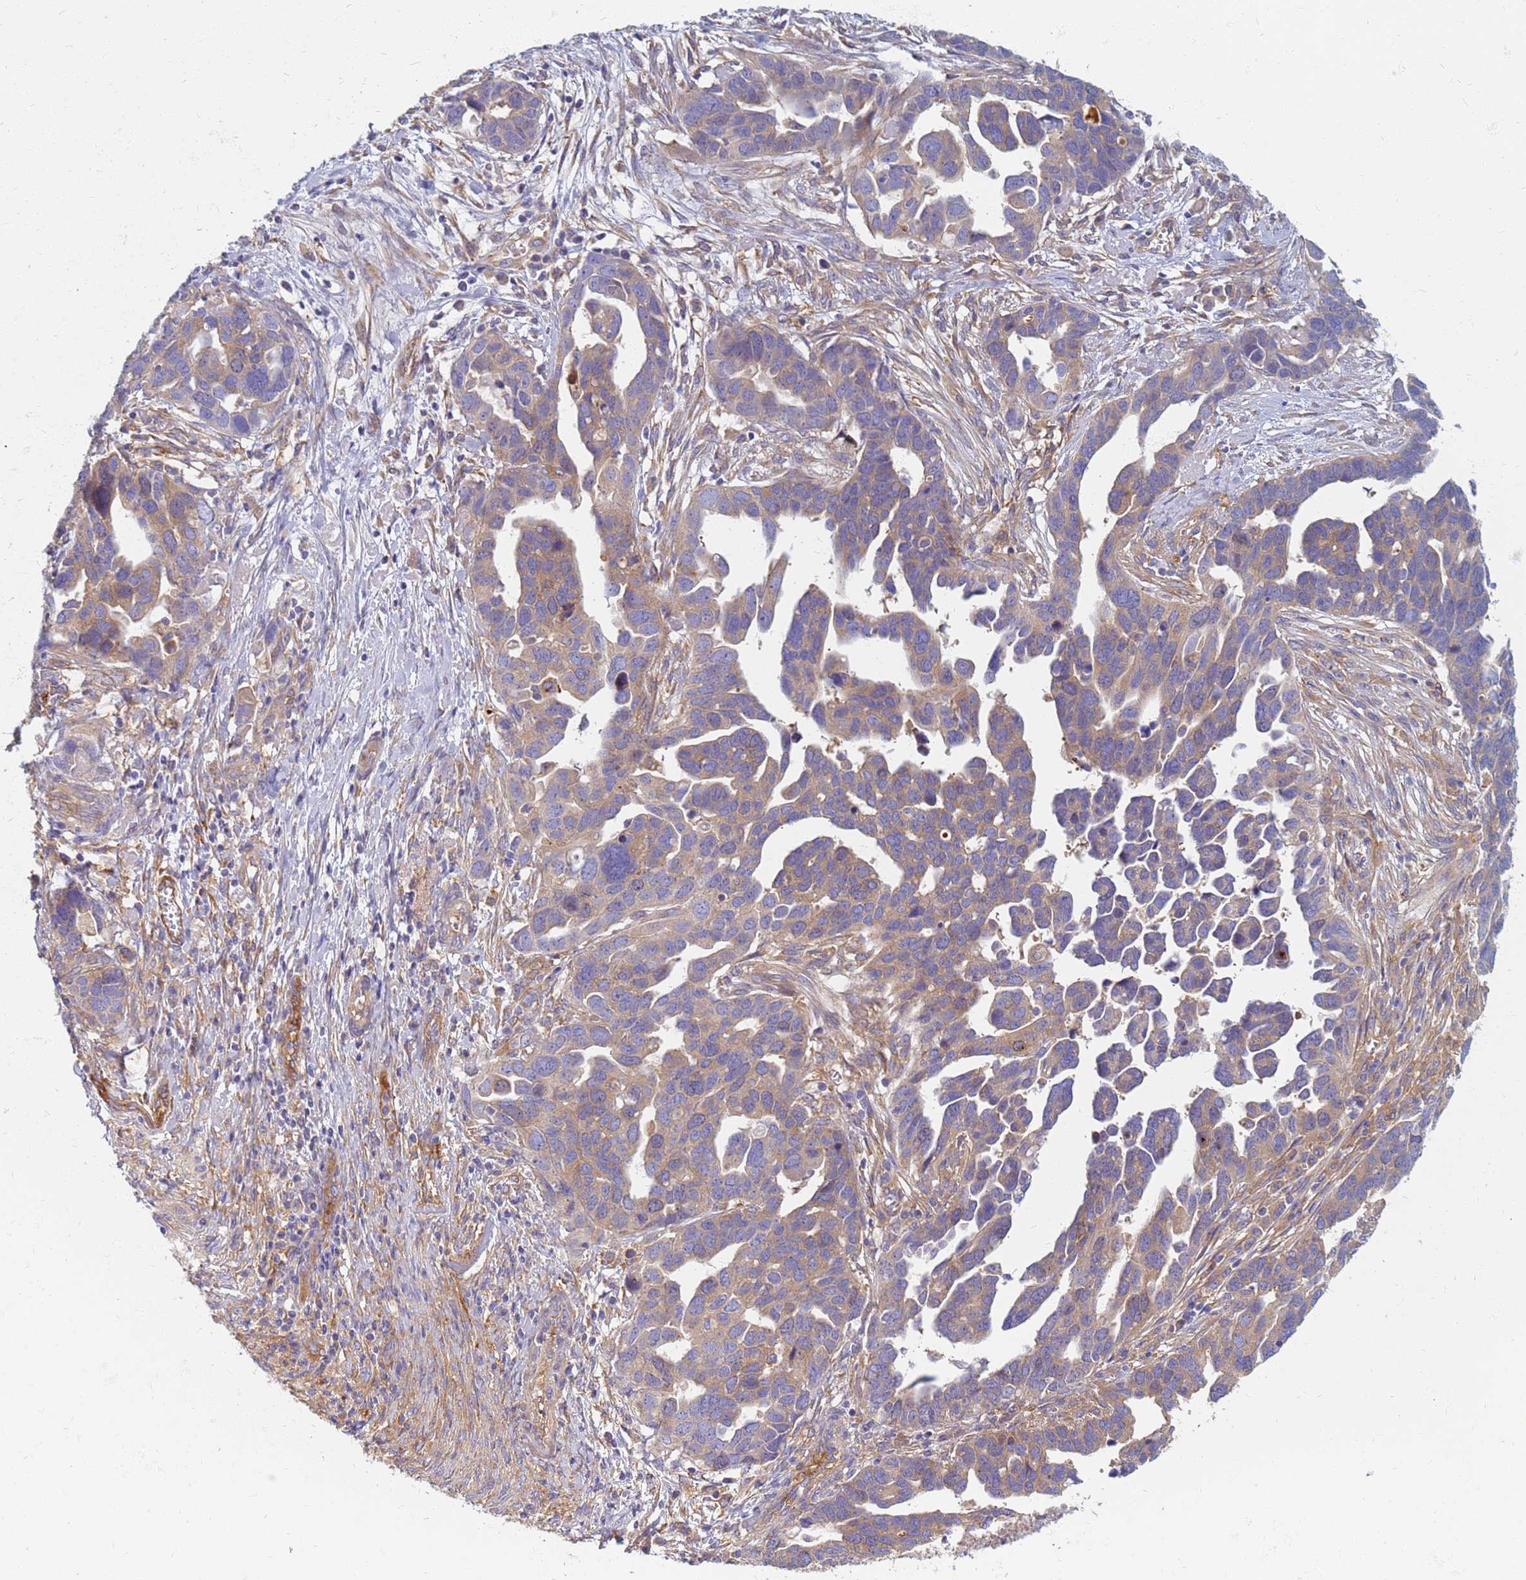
{"staining": {"intensity": "moderate", "quantity": ">75%", "location": "cytoplasmic/membranous"}, "tissue": "ovarian cancer", "cell_type": "Tumor cells", "image_type": "cancer", "snomed": [{"axis": "morphology", "description": "Cystadenocarcinoma, serous, NOS"}, {"axis": "topography", "description": "Ovary"}], "caption": "Immunohistochemistry image of ovarian serous cystadenocarcinoma stained for a protein (brown), which displays medium levels of moderate cytoplasmic/membranous staining in about >75% of tumor cells.", "gene": "EEA1", "patient": {"sex": "female", "age": 54}}